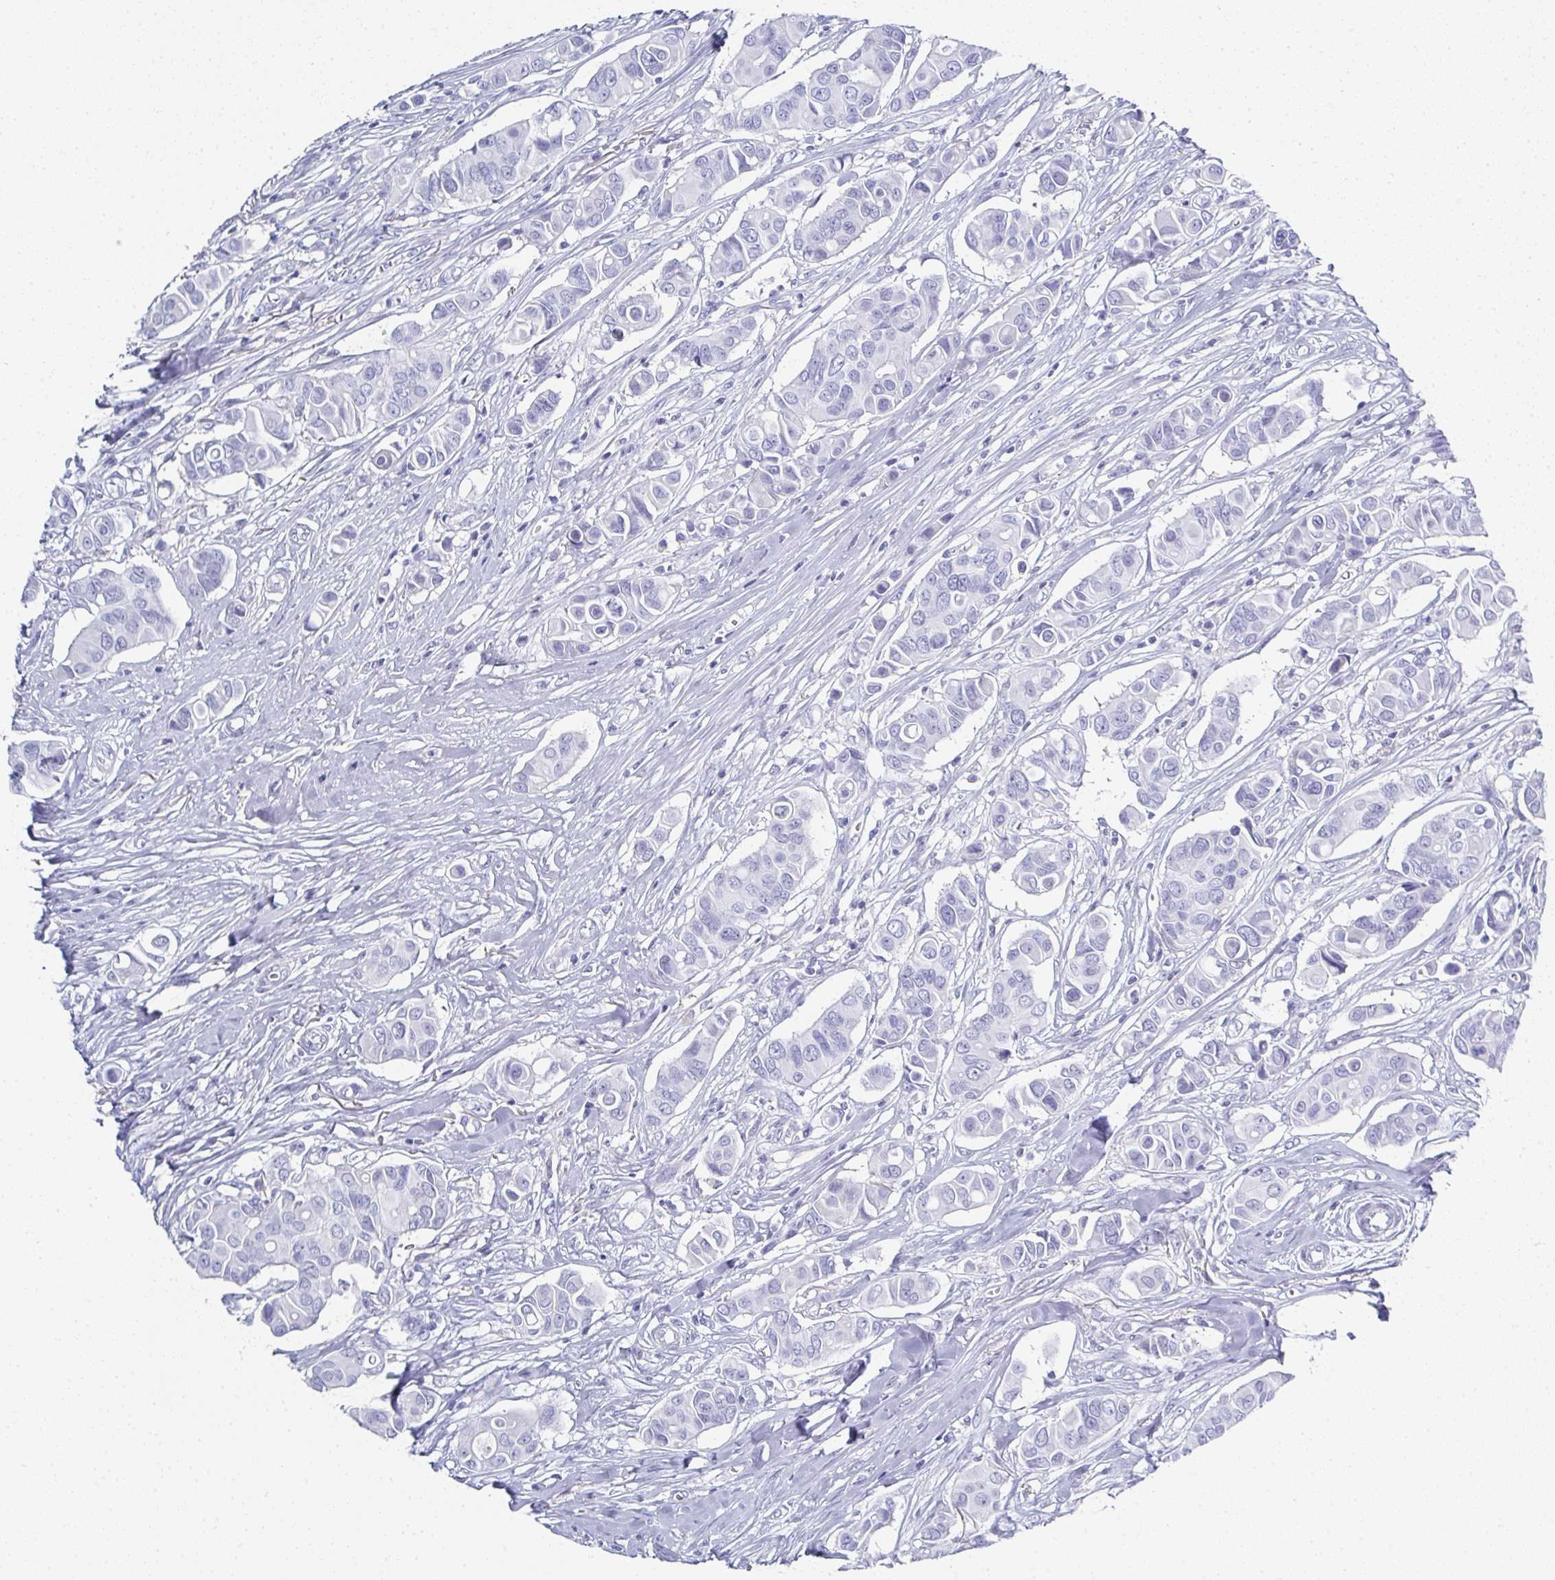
{"staining": {"intensity": "negative", "quantity": "none", "location": "none"}, "tissue": "breast cancer", "cell_type": "Tumor cells", "image_type": "cancer", "snomed": [{"axis": "morphology", "description": "Normal tissue, NOS"}, {"axis": "morphology", "description": "Duct carcinoma"}, {"axis": "topography", "description": "Skin"}, {"axis": "topography", "description": "Breast"}], "caption": "High magnification brightfield microscopy of infiltrating ductal carcinoma (breast) stained with DAB (brown) and counterstained with hematoxylin (blue): tumor cells show no significant positivity.", "gene": "SYCP1", "patient": {"sex": "female", "age": 54}}